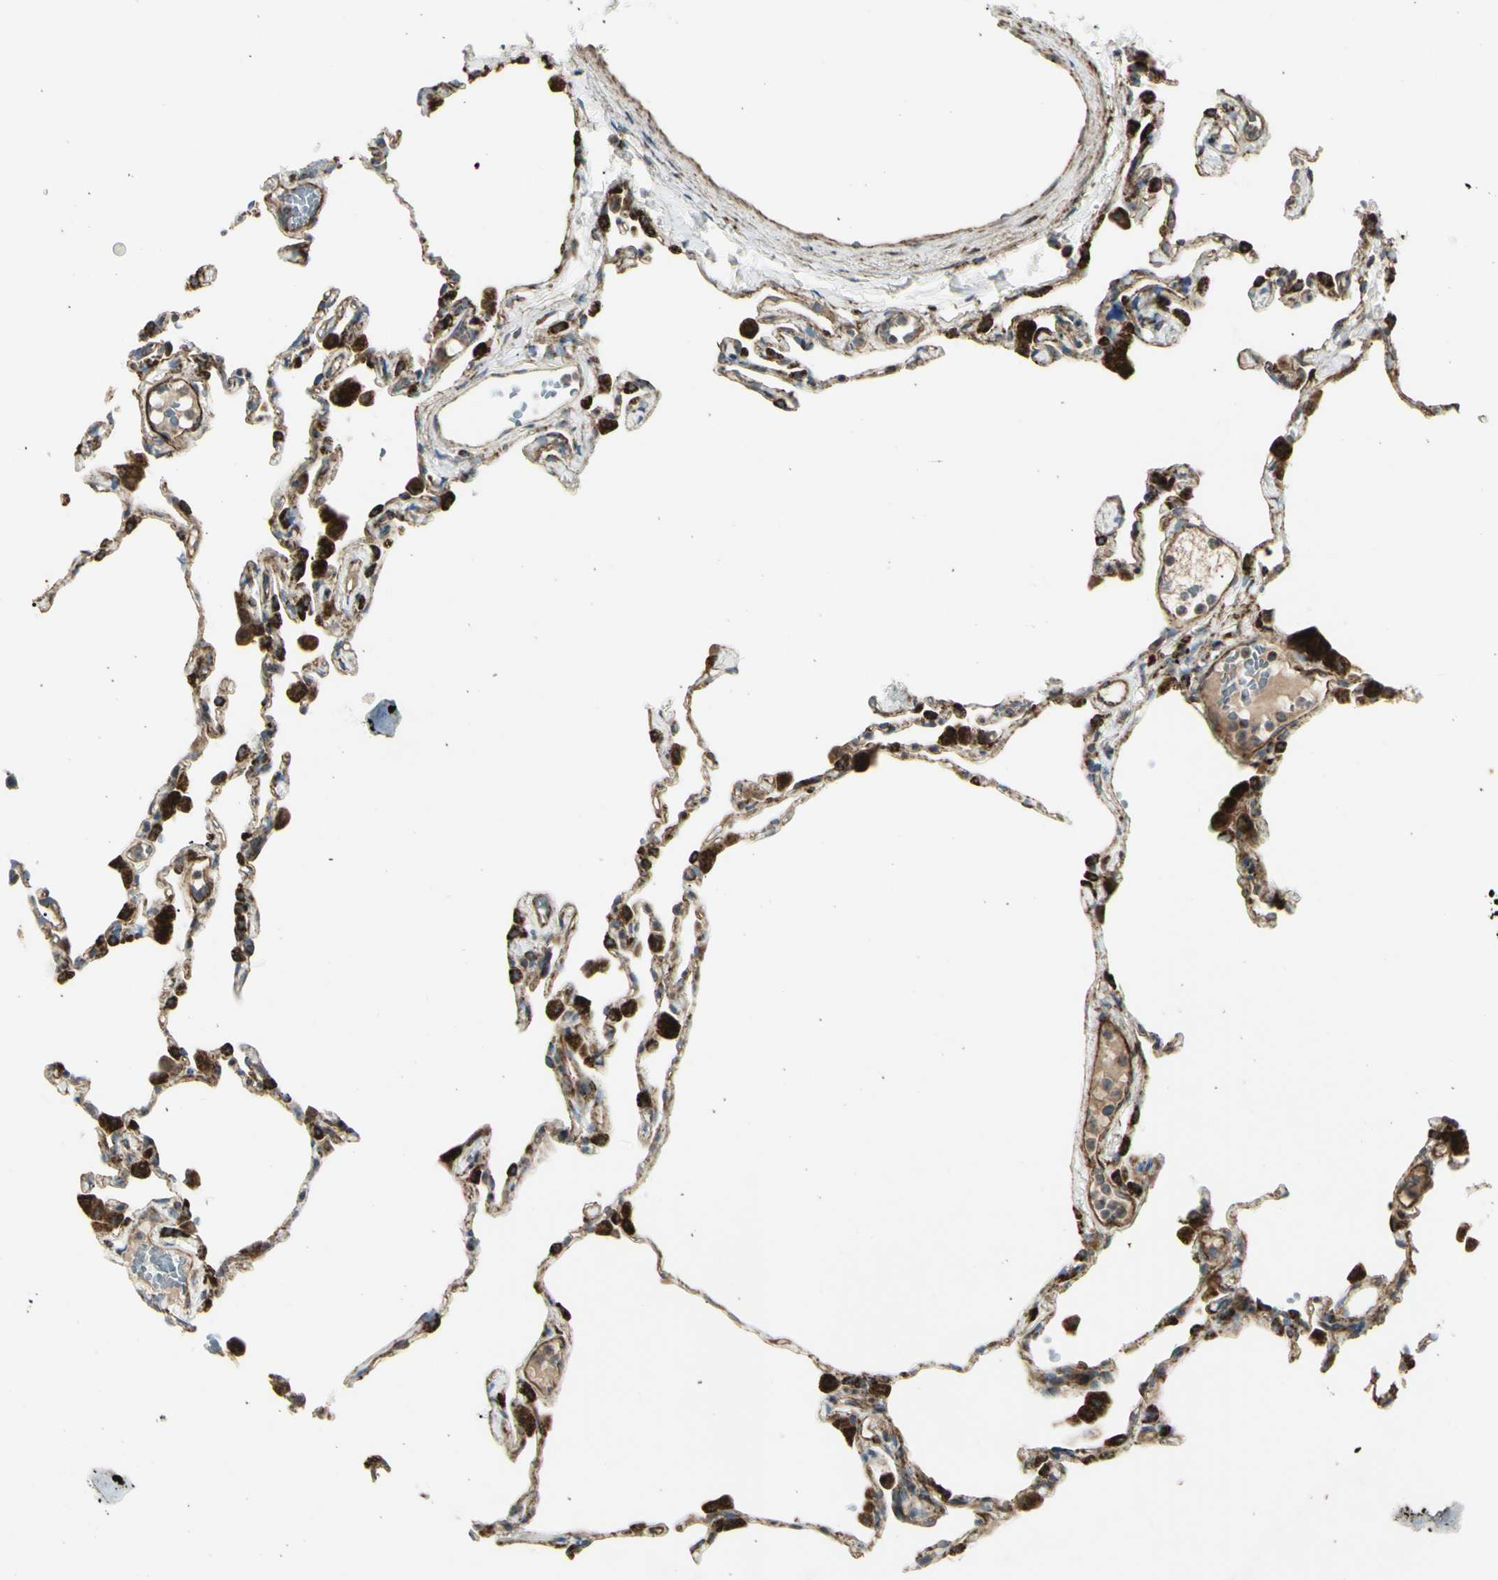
{"staining": {"intensity": "strong", "quantity": "<25%", "location": "cytoplasmic/membranous"}, "tissue": "lung", "cell_type": "Alveolar cells", "image_type": "normal", "snomed": [{"axis": "morphology", "description": "Normal tissue, NOS"}, {"axis": "topography", "description": "Lung"}], "caption": "Immunohistochemical staining of unremarkable human lung exhibits <25% levels of strong cytoplasmic/membranous protein positivity in approximately <25% of alveolar cells. The protein of interest is stained brown, and the nuclei are stained in blue (DAB IHC with brightfield microscopy, high magnification).", "gene": "CYB5R1", "patient": {"sex": "female", "age": 49}}